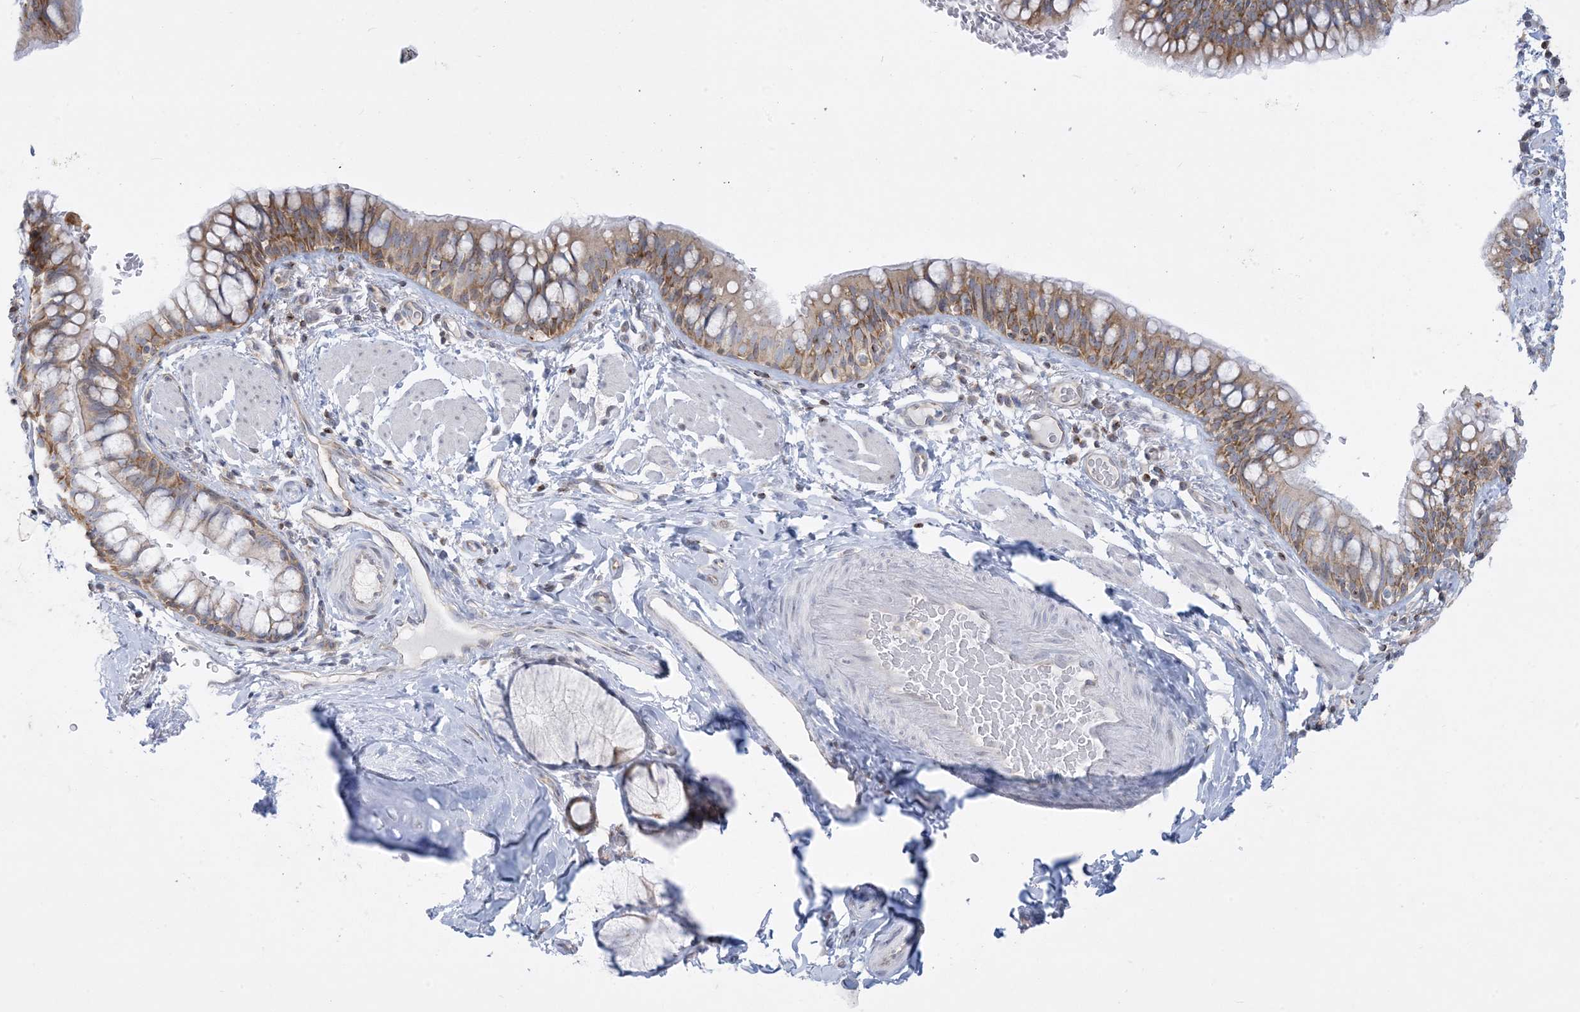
{"staining": {"intensity": "moderate", "quantity": "25%-75%", "location": "cytoplasmic/membranous"}, "tissue": "bronchus", "cell_type": "Respiratory epithelial cells", "image_type": "normal", "snomed": [{"axis": "morphology", "description": "Normal tissue, NOS"}, {"axis": "topography", "description": "Cartilage tissue"}, {"axis": "topography", "description": "Bronchus"}], "caption": "A high-resolution micrograph shows immunohistochemistry (IHC) staining of benign bronchus, which exhibits moderate cytoplasmic/membranous expression in approximately 25%-75% of respiratory epithelial cells. Immunohistochemistry (ihc) stains the protein in brown and the nuclei are stained blue.", "gene": "SLAMF9", "patient": {"sex": "female", "age": 36}}